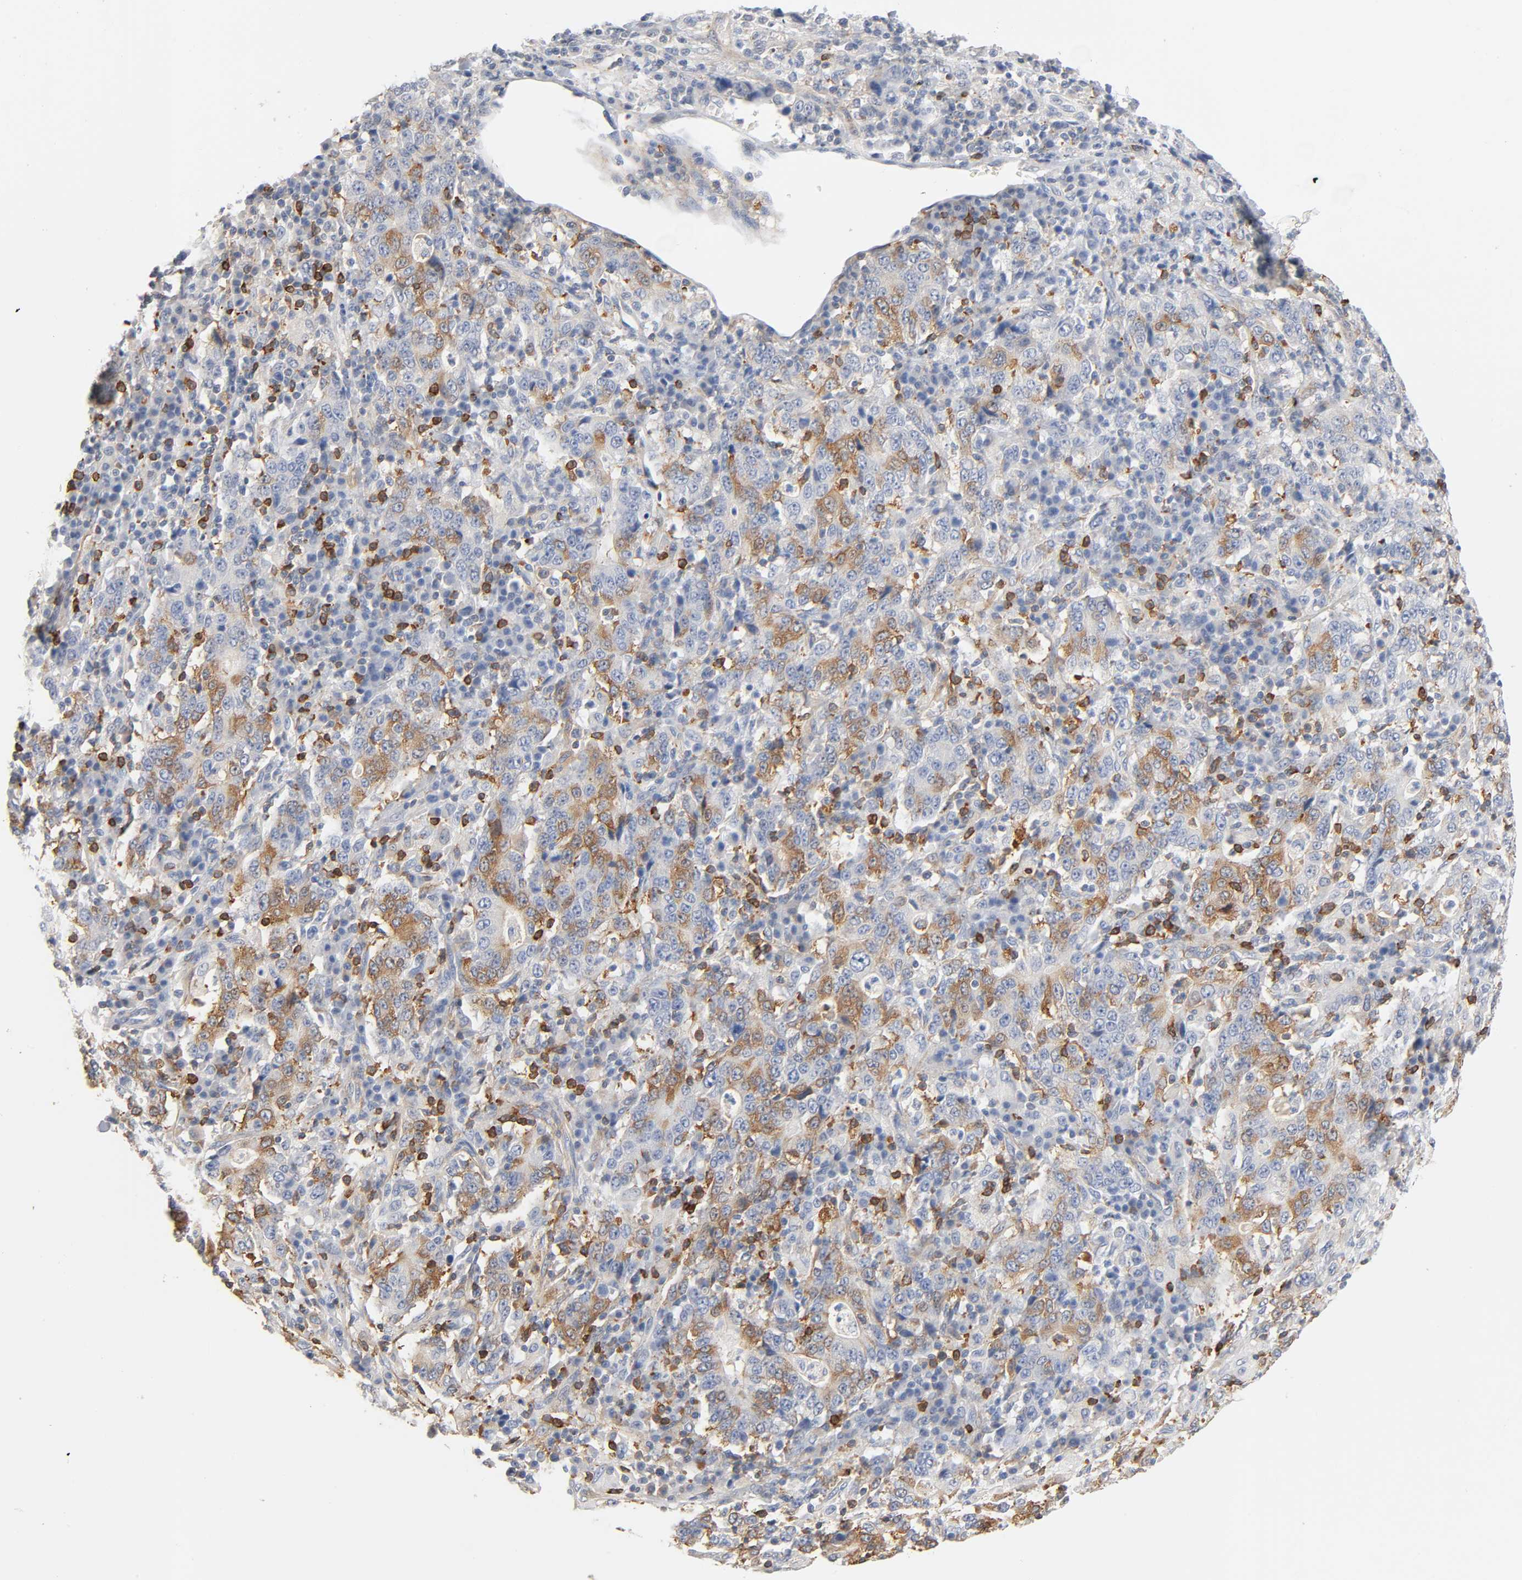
{"staining": {"intensity": "moderate", "quantity": "25%-75%", "location": "cytoplasmic/membranous"}, "tissue": "stomach cancer", "cell_type": "Tumor cells", "image_type": "cancer", "snomed": [{"axis": "morphology", "description": "Normal tissue, NOS"}, {"axis": "morphology", "description": "Adenocarcinoma, NOS"}, {"axis": "topography", "description": "Stomach, upper"}, {"axis": "topography", "description": "Stomach"}], "caption": "Immunohistochemical staining of human stomach adenocarcinoma displays medium levels of moderate cytoplasmic/membranous protein staining in about 25%-75% of tumor cells.", "gene": "BIN1", "patient": {"sex": "male", "age": 59}}